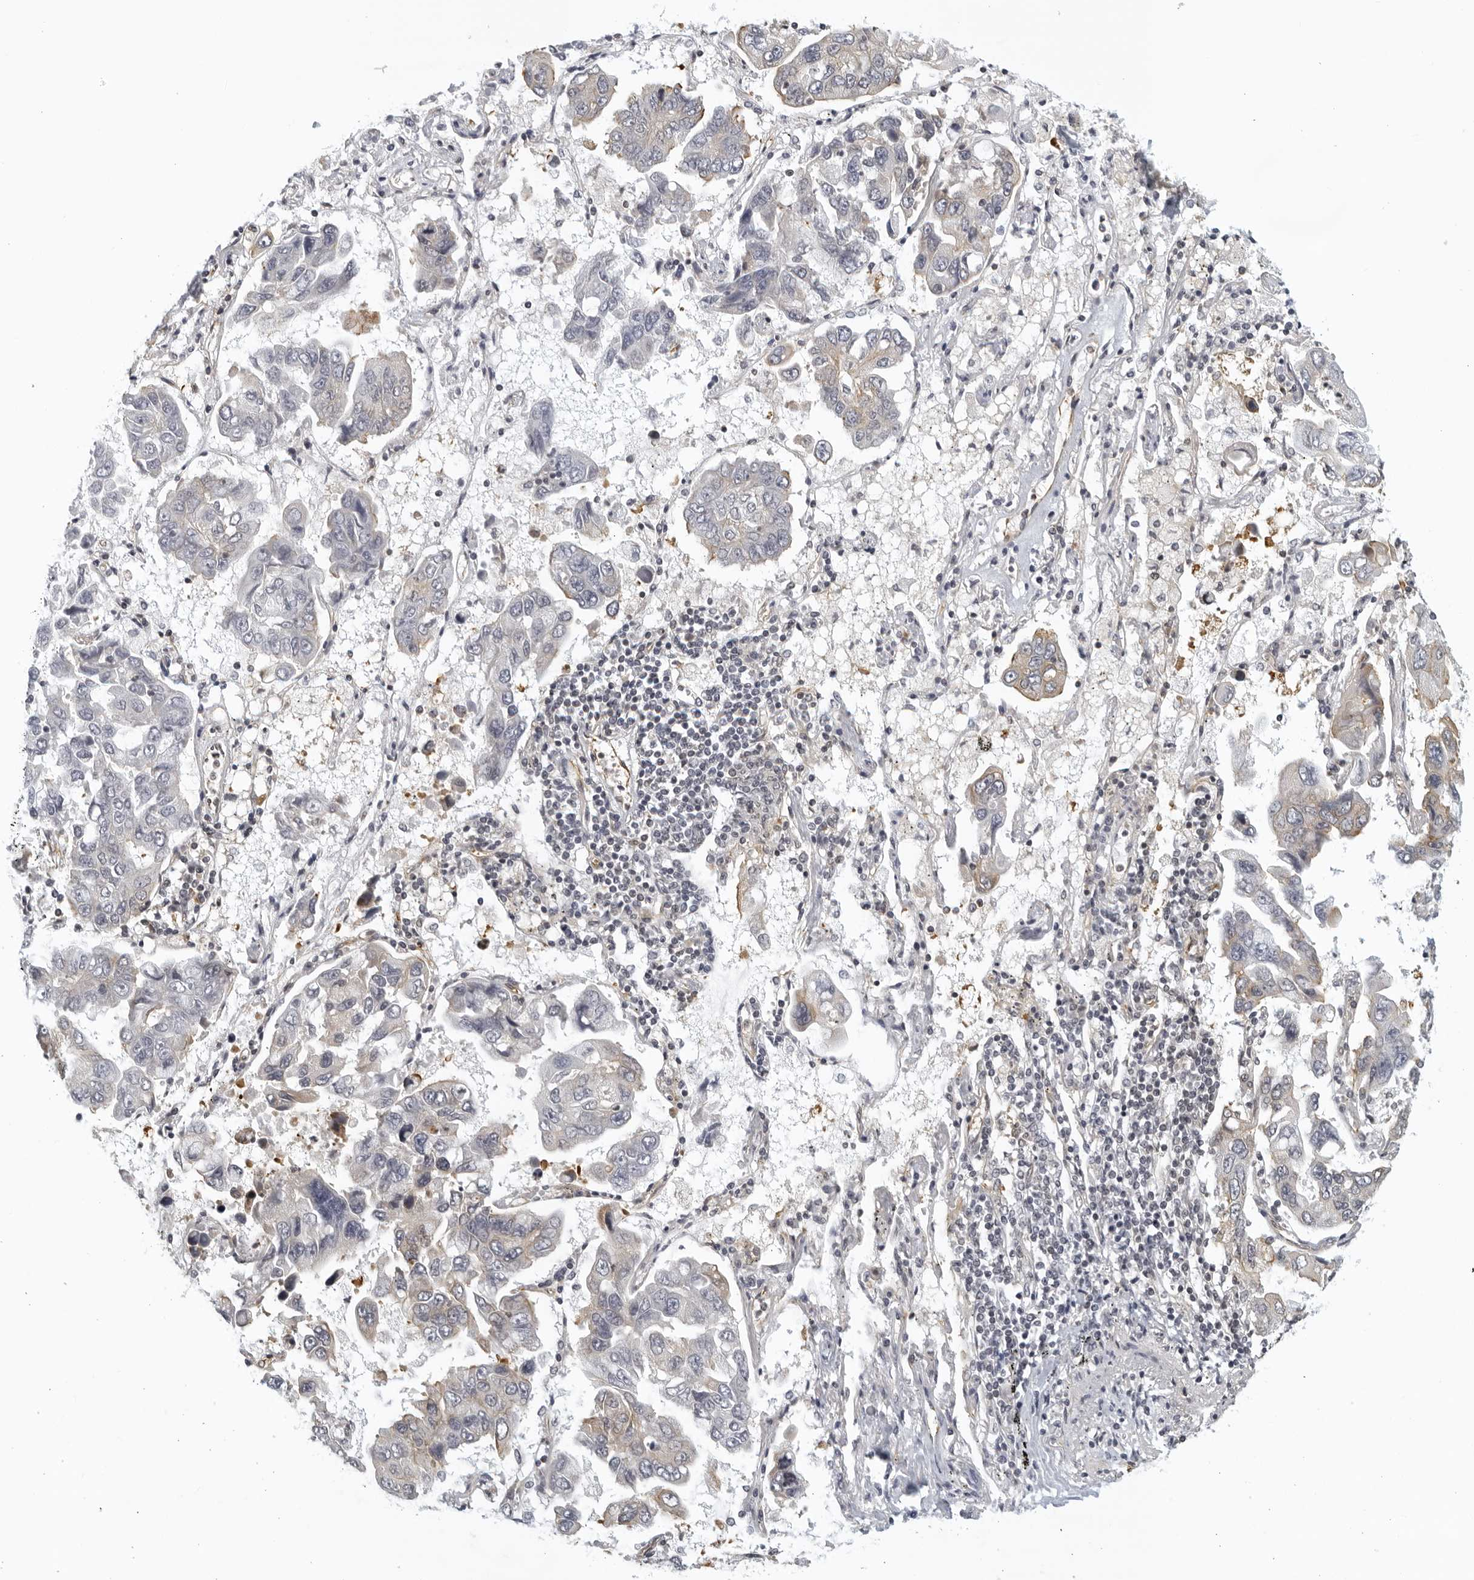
{"staining": {"intensity": "weak", "quantity": "25%-75%", "location": "cytoplasmic/membranous"}, "tissue": "lung cancer", "cell_type": "Tumor cells", "image_type": "cancer", "snomed": [{"axis": "morphology", "description": "Adenocarcinoma, NOS"}, {"axis": "topography", "description": "Lung"}], "caption": "Protein expression by immunohistochemistry (IHC) reveals weak cytoplasmic/membranous staining in approximately 25%-75% of tumor cells in lung cancer.", "gene": "SERTAD4", "patient": {"sex": "male", "age": 64}}